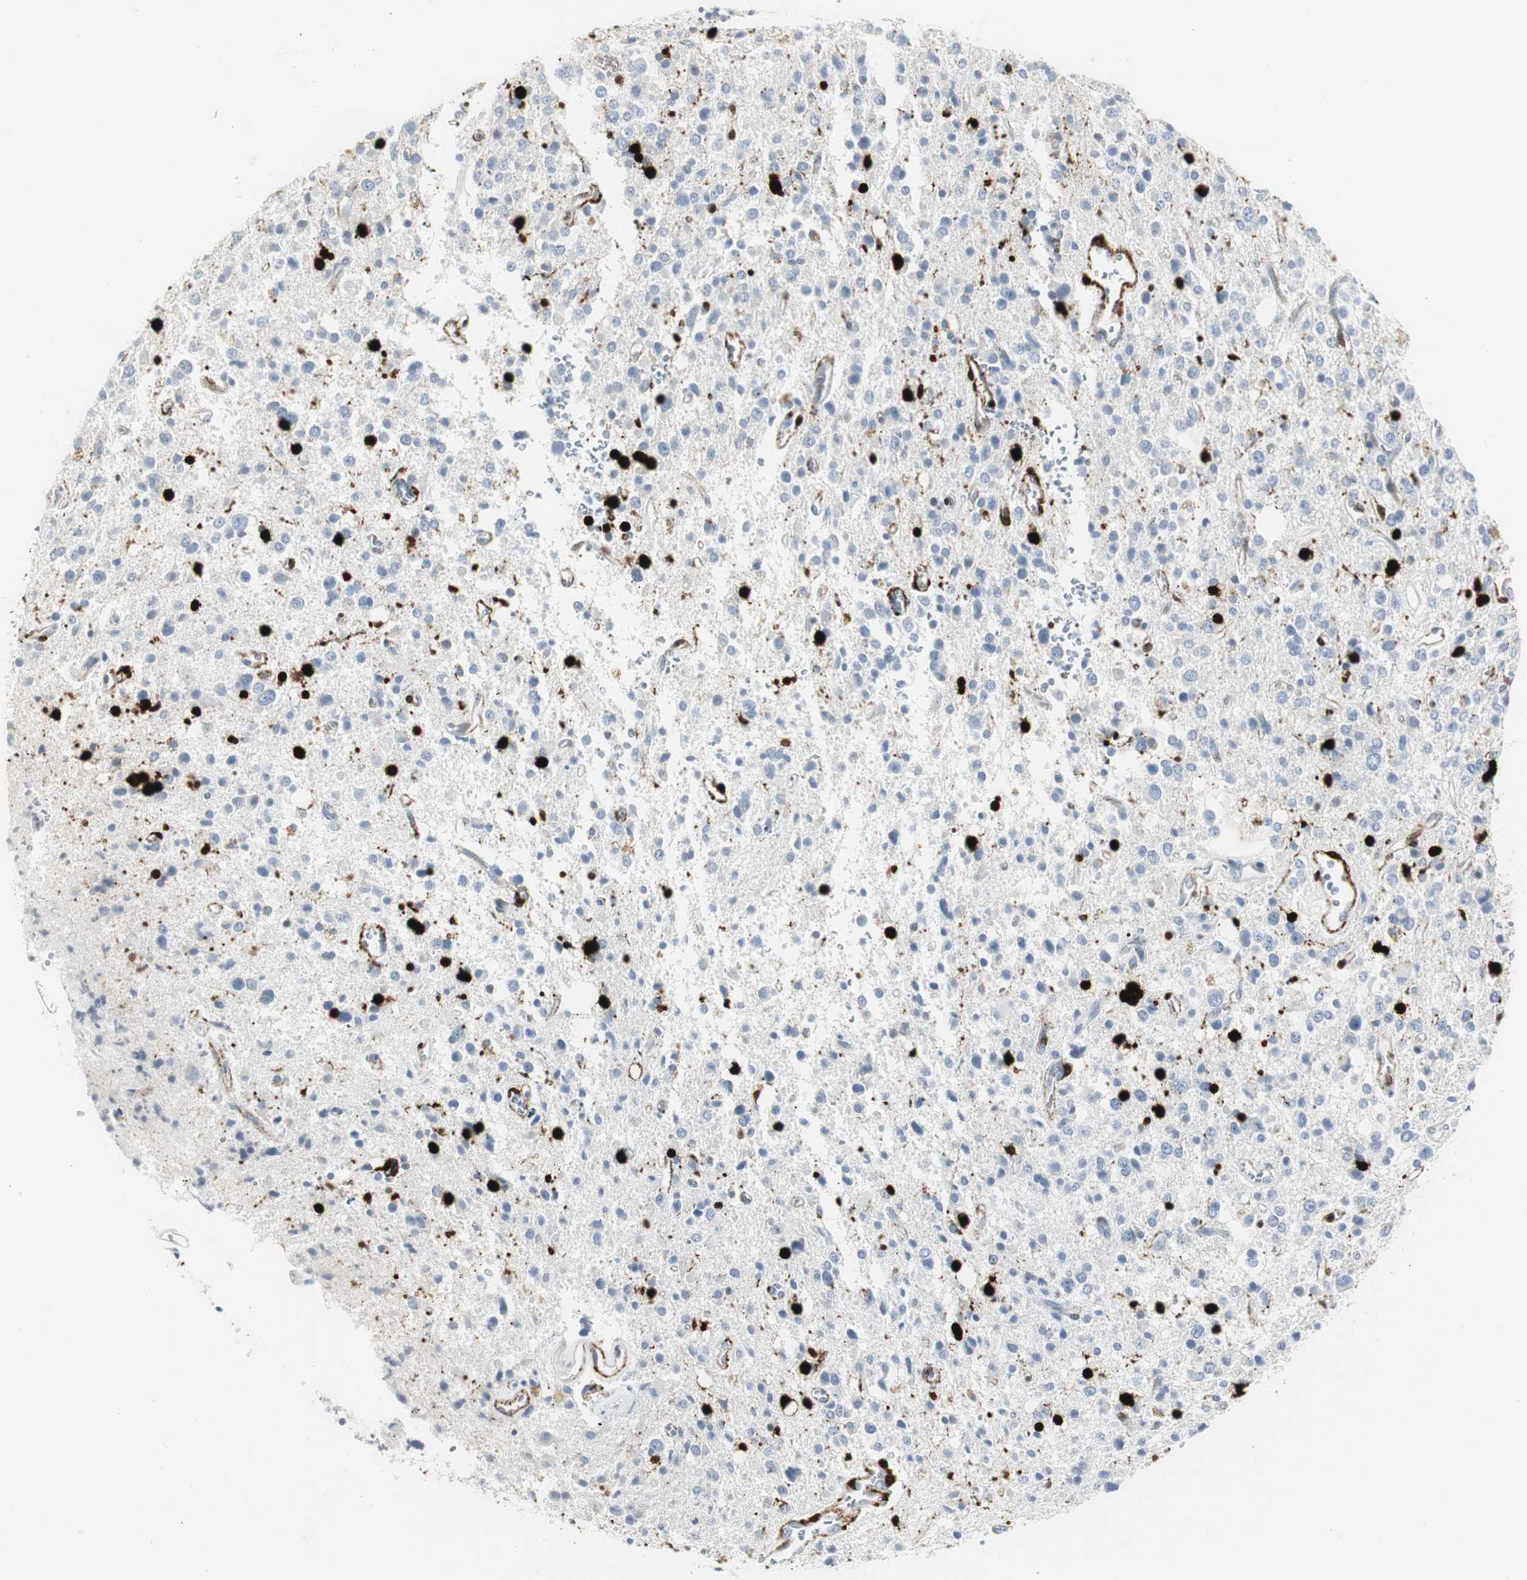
{"staining": {"intensity": "strong", "quantity": "<25%", "location": "cytoplasmic/membranous,nuclear"}, "tissue": "glioma", "cell_type": "Tumor cells", "image_type": "cancer", "snomed": [{"axis": "morphology", "description": "Glioma, malignant, High grade"}, {"axis": "topography", "description": "Brain"}], "caption": "Strong cytoplasmic/membranous and nuclear protein expression is seen in approximately <25% of tumor cells in glioma.", "gene": "PPP1R14A", "patient": {"sex": "male", "age": 47}}